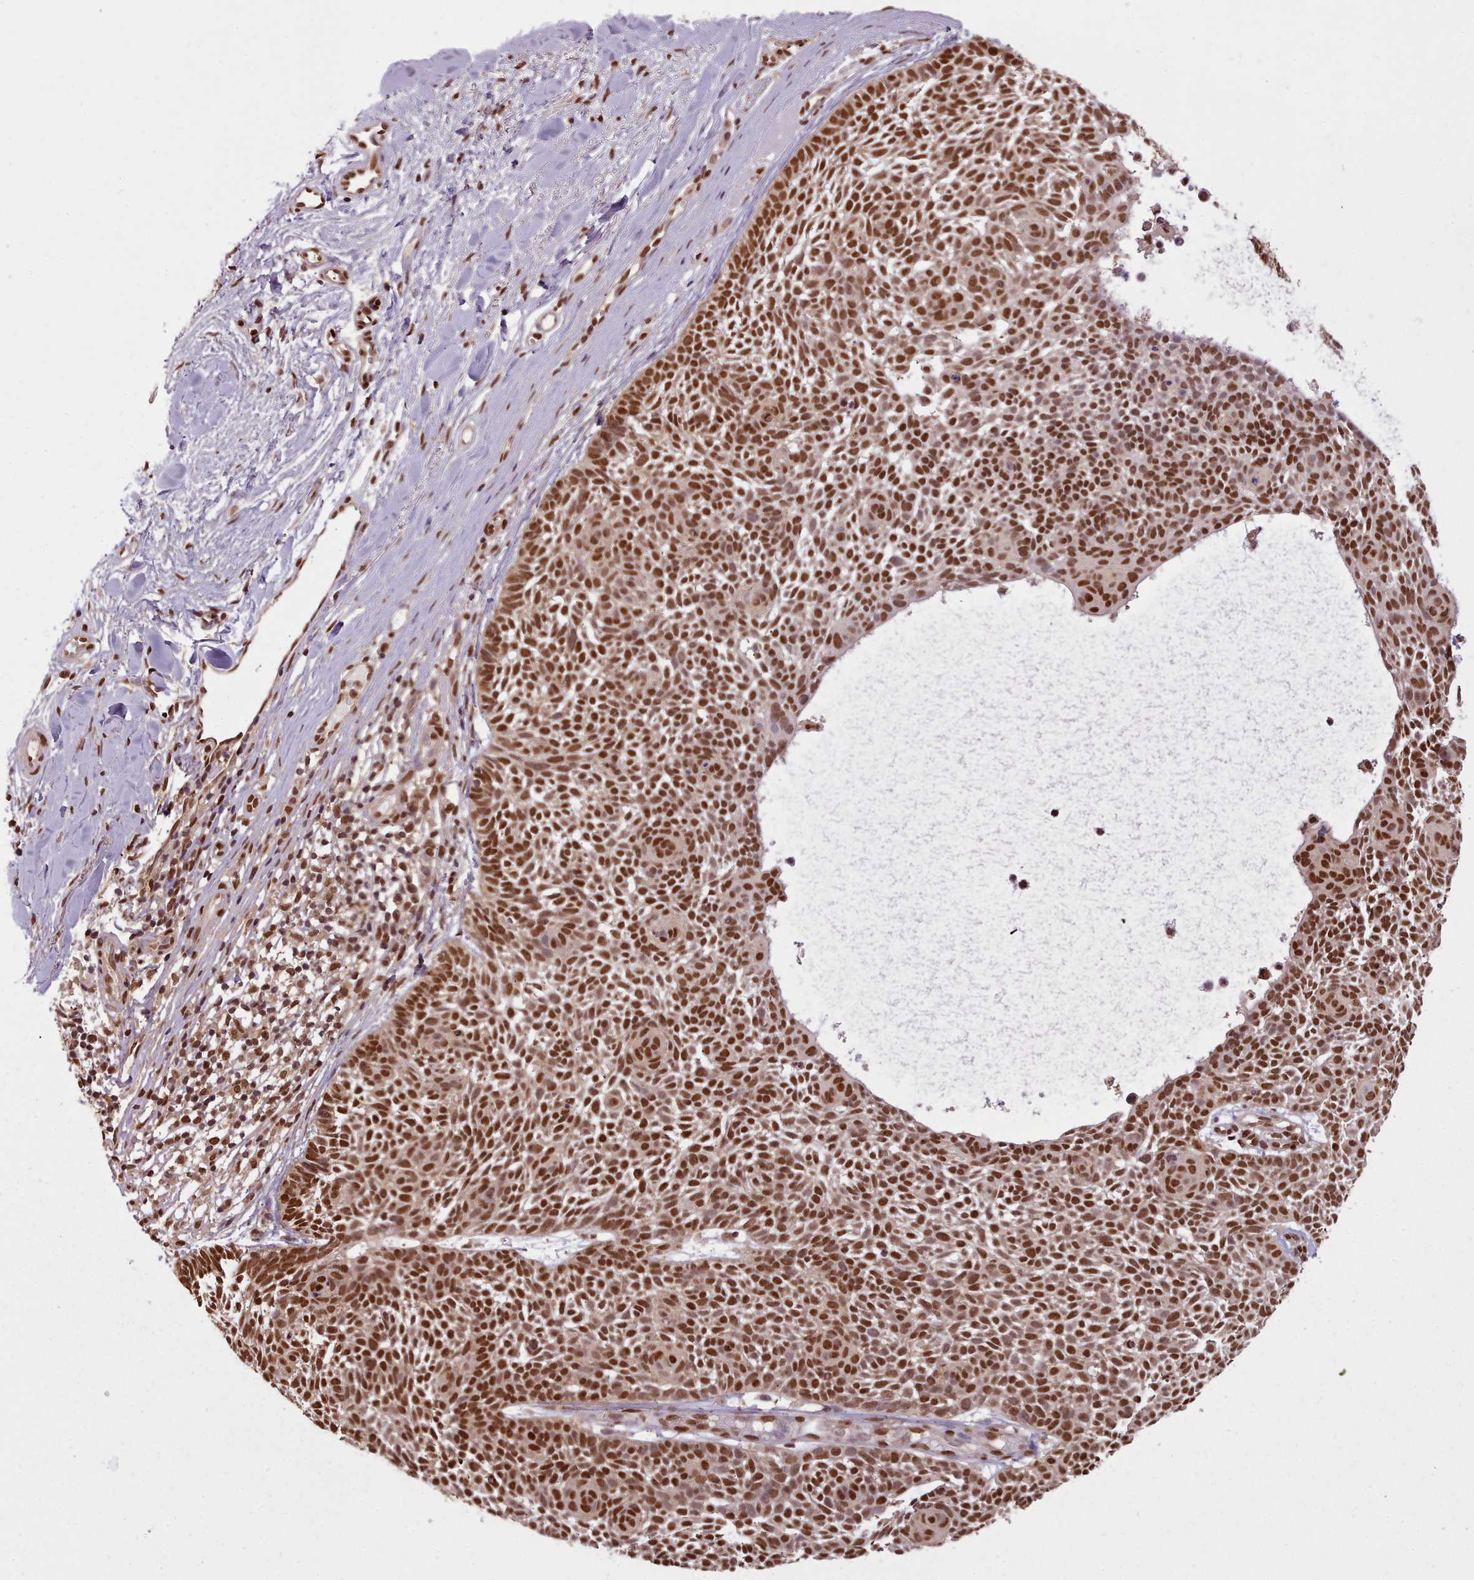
{"staining": {"intensity": "strong", "quantity": ">75%", "location": "nuclear"}, "tissue": "skin cancer", "cell_type": "Tumor cells", "image_type": "cancer", "snomed": [{"axis": "morphology", "description": "Basal cell carcinoma"}, {"axis": "topography", "description": "Skin"}], "caption": "Immunohistochemical staining of basal cell carcinoma (skin) exhibits high levels of strong nuclear protein staining in approximately >75% of tumor cells. (DAB (3,3'-diaminobenzidine) IHC with brightfield microscopy, high magnification).", "gene": "RPS27A", "patient": {"sex": "male", "age": 61}}